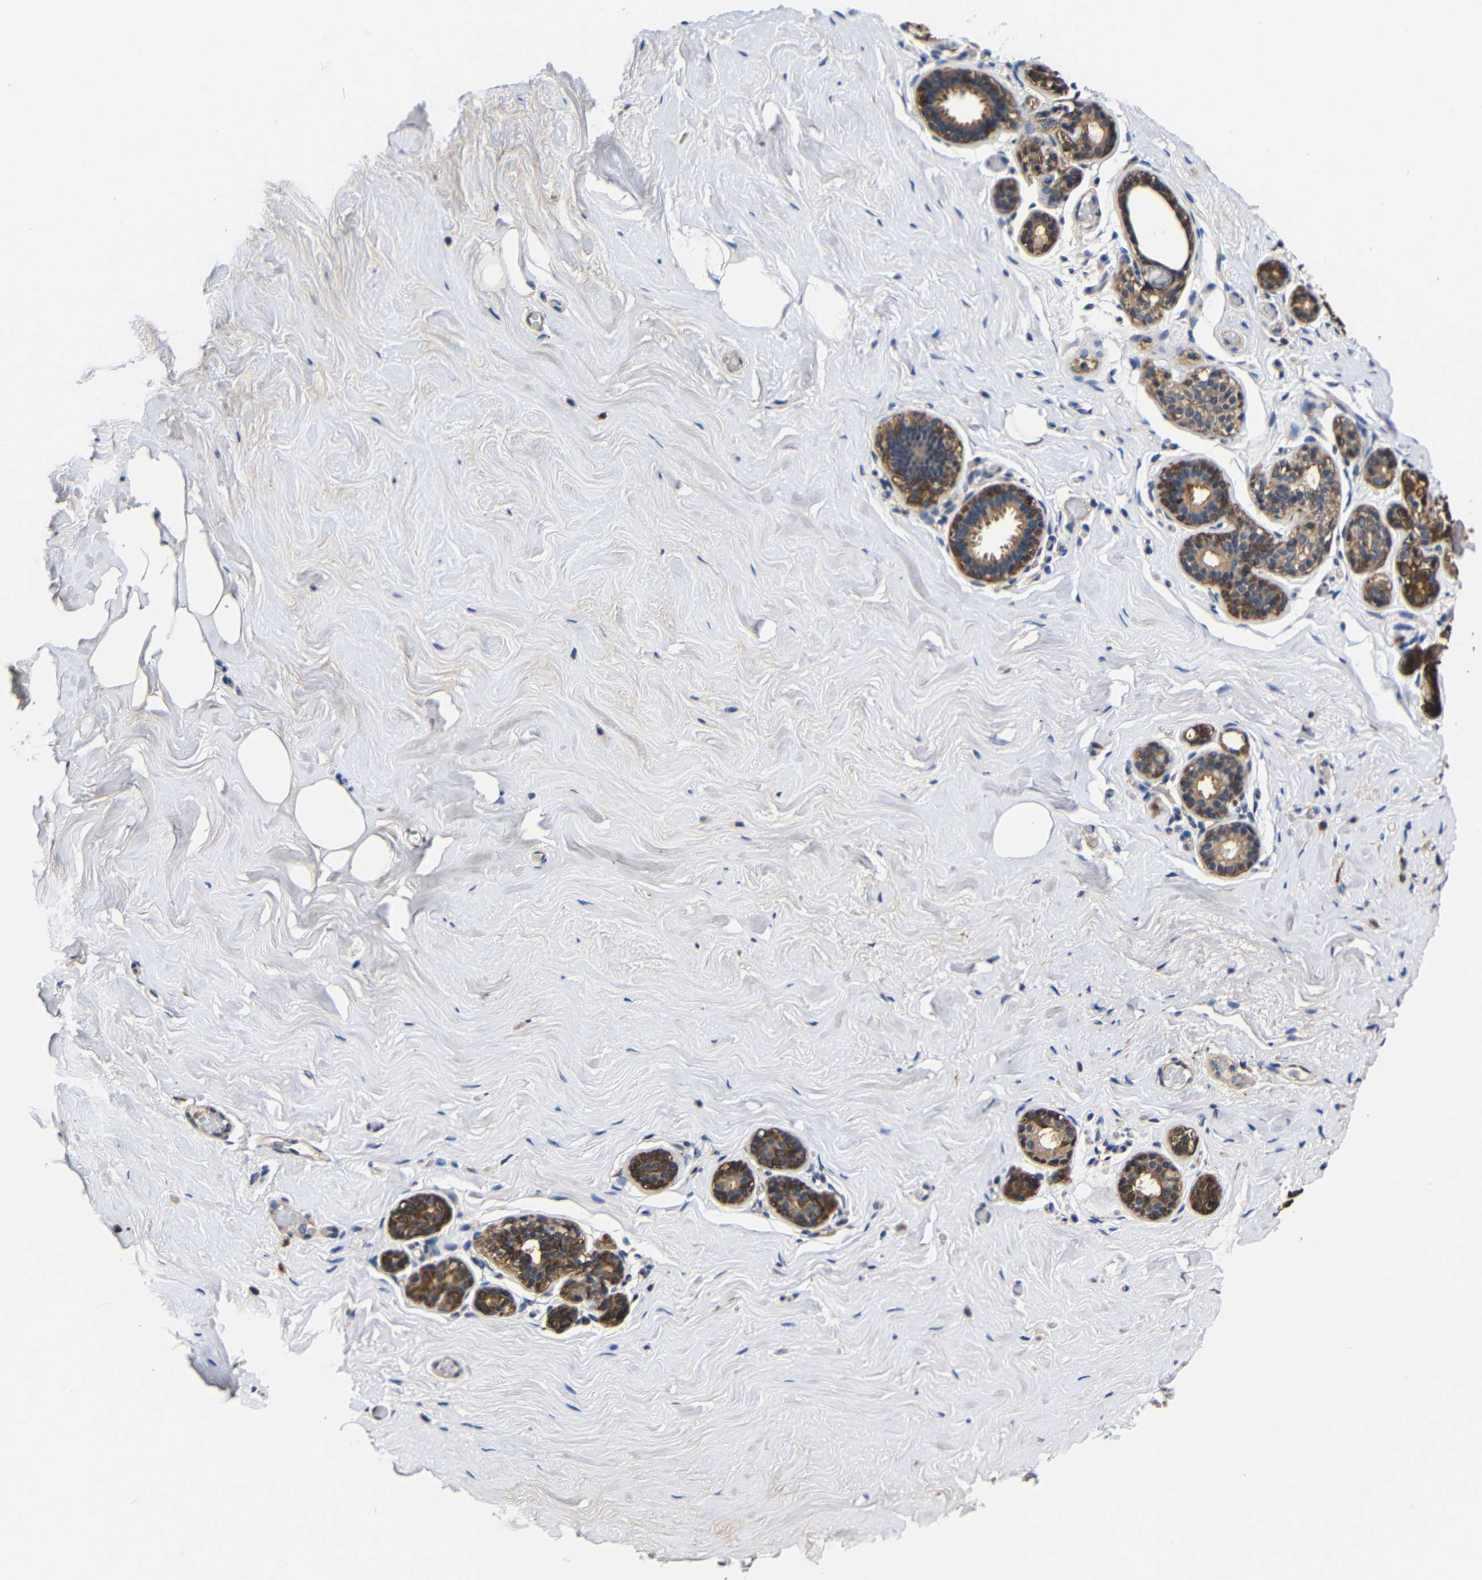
{"staining": {"intensity": "negative", "quantity": "none", "location": "none"}, "tissue": "breast", "cell_type": "Adipocytes", "image_type": "normal", "snomed": [{"axis": "morphology", "description": "Normal tissue, NOS"}, {"axis": "topography", "description": "Breast"}], "caption": "IHC of normal breast reveals no positivity in adipocytes.", "gene": "LRRCC1", "patient": {"sex": "female", "age": 75}}